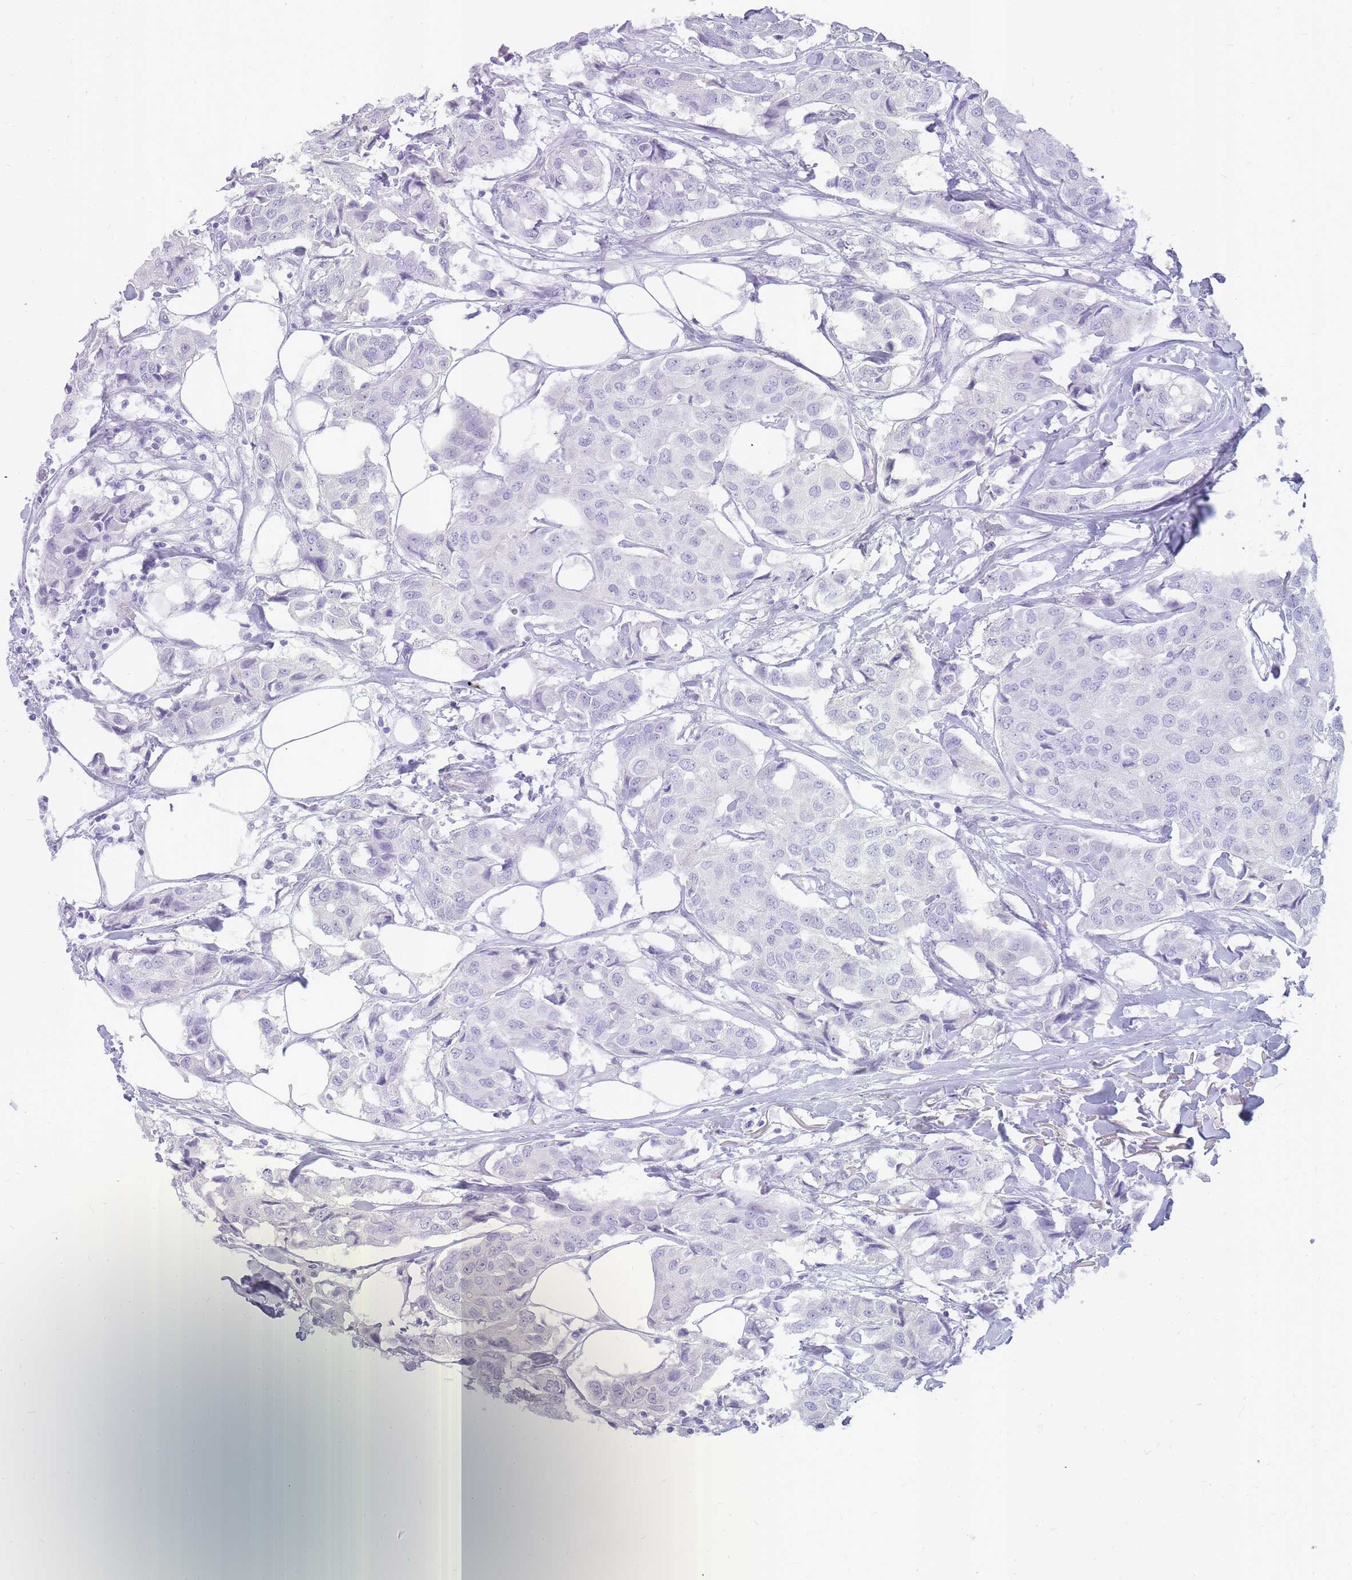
{"staining": {"intensity": "negative", "quantity": "none", "location": "none"}, "tissue": "breast cancer", "cell_type": "Tumor cells", "image_type": "cancer", "snomed": [{"axis": "morphology", "description": "Duct carcinoma"}, {"axis": "topography", "description": "Breast"}], "caption": "Tumor cells show no significant protein expression in breast cancer (intraductal carcinoma).", "gene": "INS", "patient": {"sex": "female", "age": 80}}